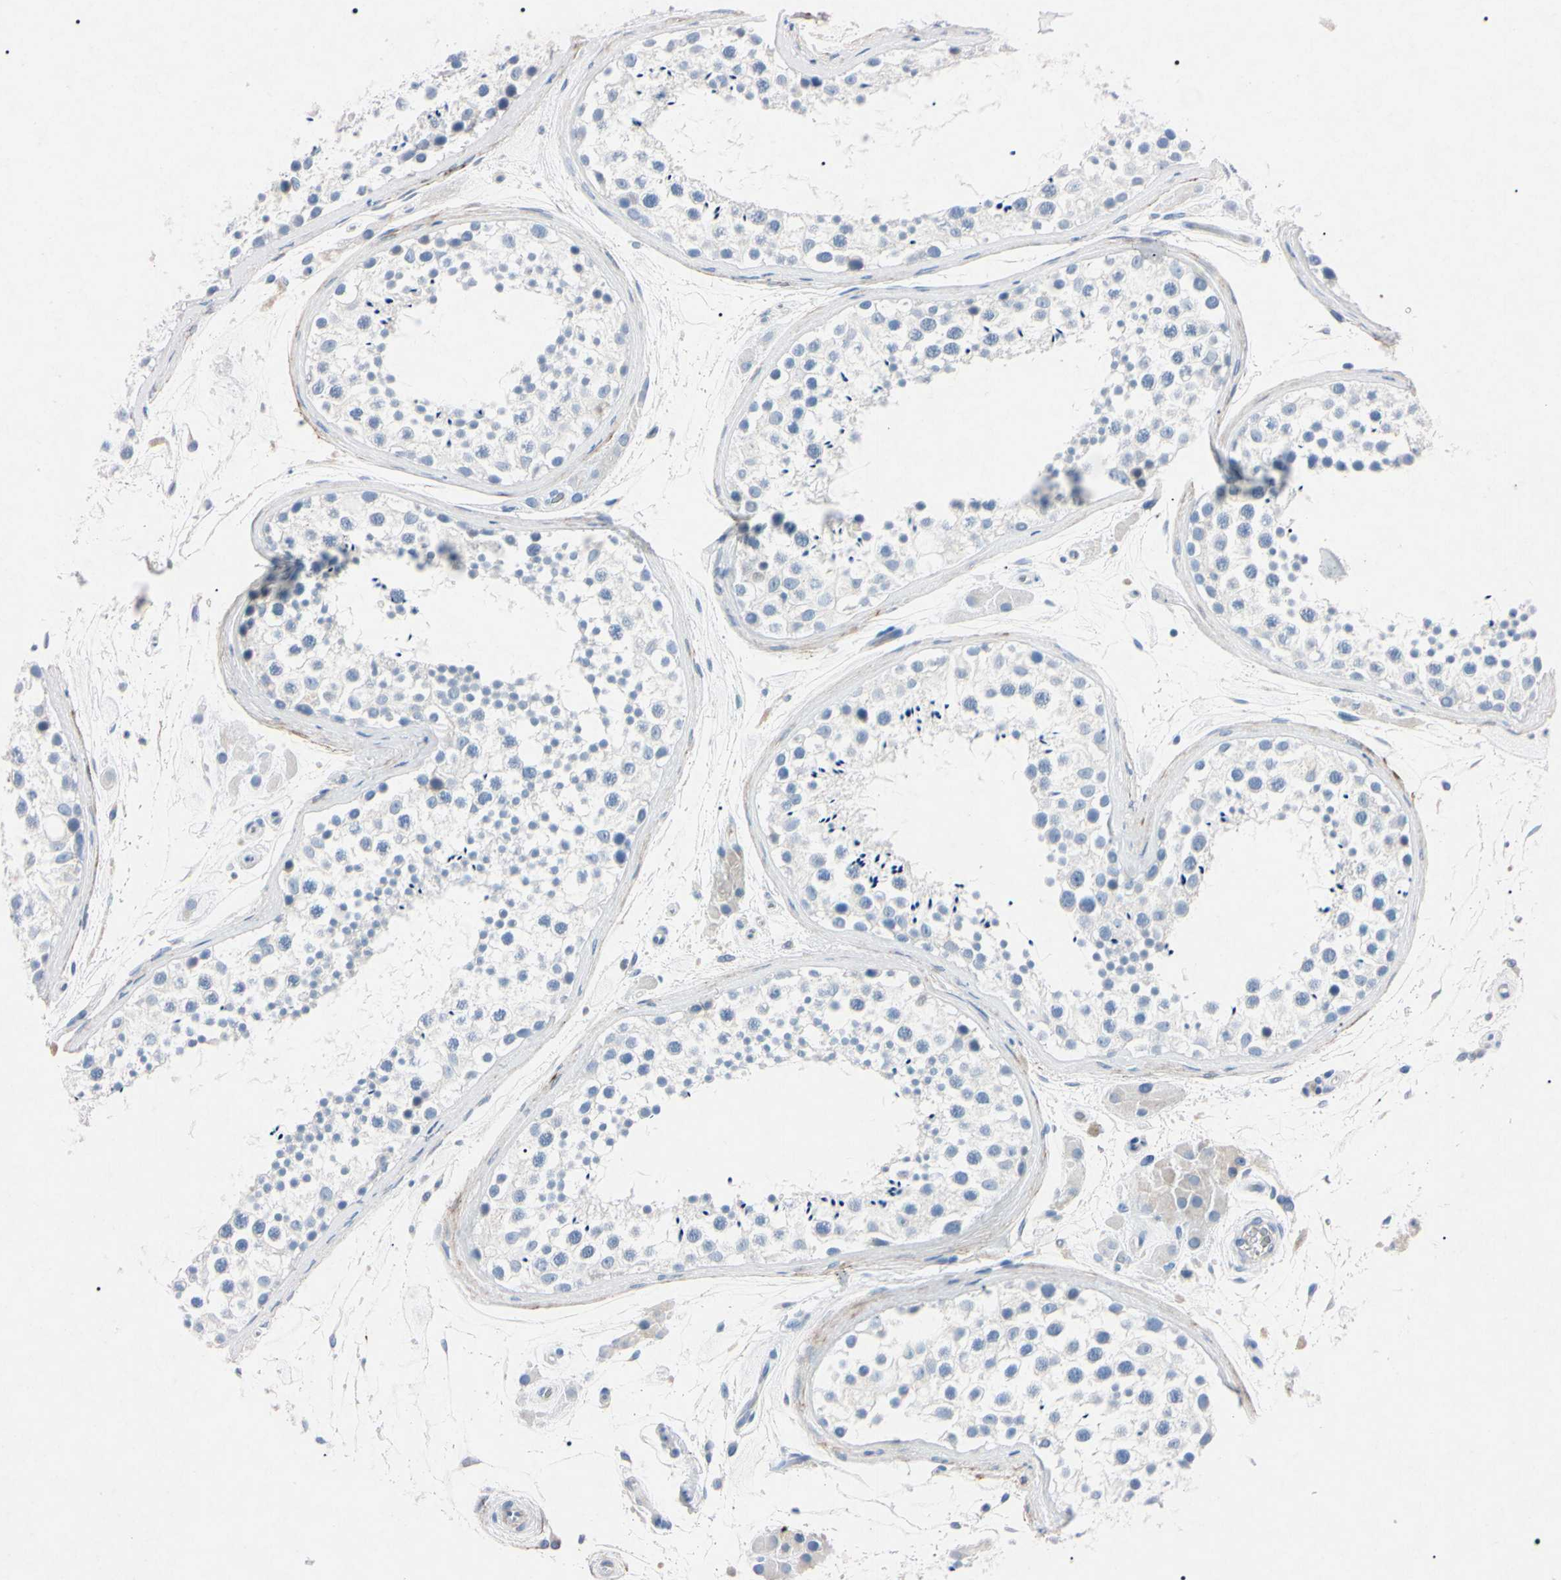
{"staining": {"intensity": "negative", "quantity": "none", "location": "none"}, "tissue": "testis", "cell_type": "Cells in seminiferous ducts", "image_type": "normal", "snomed": [{"axis": "morphology", "description": "Normal tissue, NOS"}, {"axis": "topography", "description": "Testis"}], "caption": "A high-resolution image shows immunohistochemistry staining of benign testis, which demonstrates no significant expression in cells in seminiferous ducts. (DAB (3,3'-diaminobenzidine) immunohistochemistry with hematoxylin counter stain).", "gene": "ELN", "patient": {"sex": "male", "age": 46}}